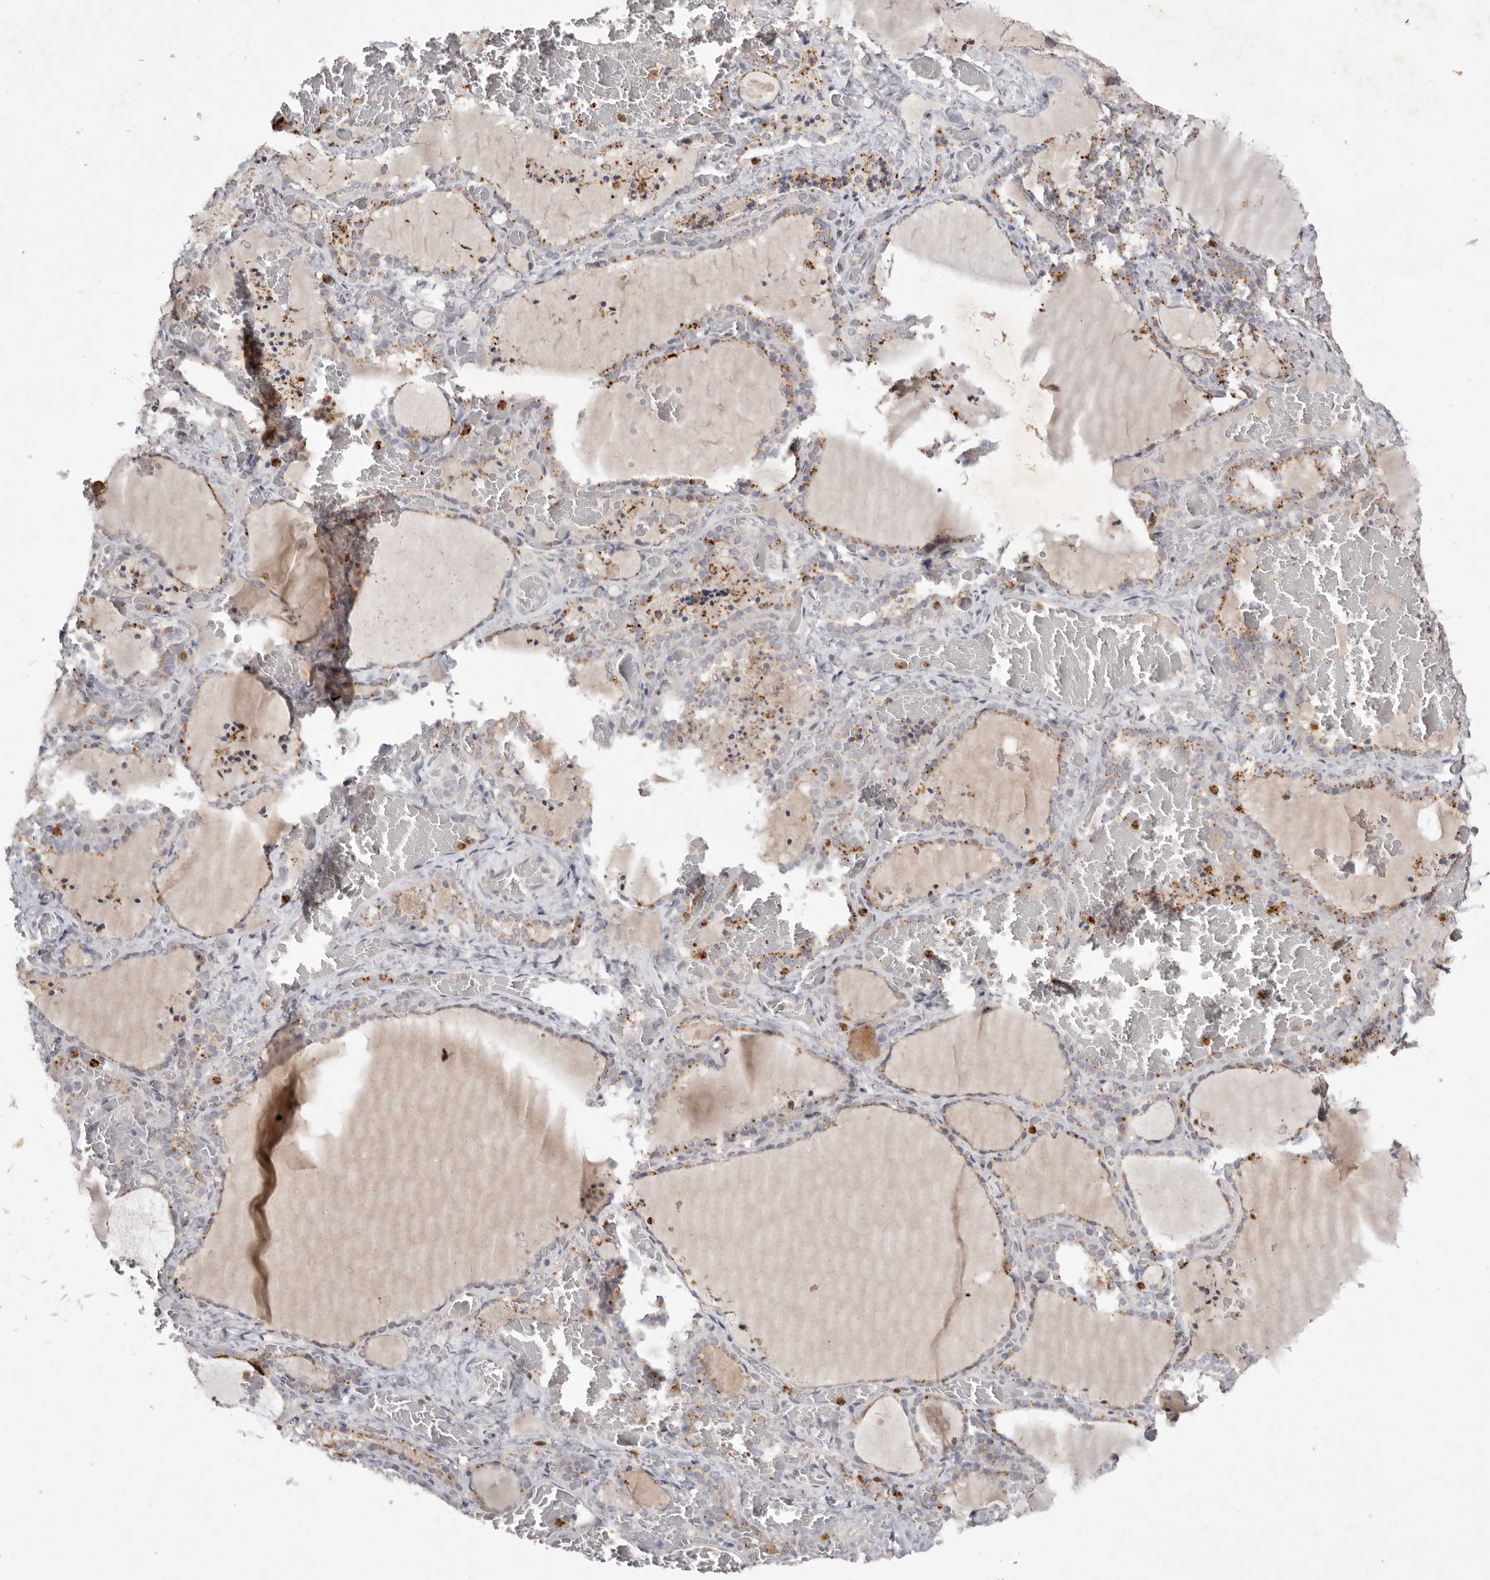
{"staining": {"intensity": "moderate", "quantity": ">75%", "location": "cytoplasmic/membranous"}, "tissue": "thyroid gland", "cell_type": "Glandular cells", "image_type": "normal", "snomed": [{"axis": "morphology", "description": "Normal tissue, NOS"}, {"axis": "topography", "description": "Thyroid gland"}], "caption": "A photomicrograph showing moderate cytoplasmic/membranous expression in about >75% of glandular cells in unremarkable thyroid gland, as visualized by brown immunohistochemical staining.", "gene": "GPR84", "patient": {"sex": "female", "age": 22}}